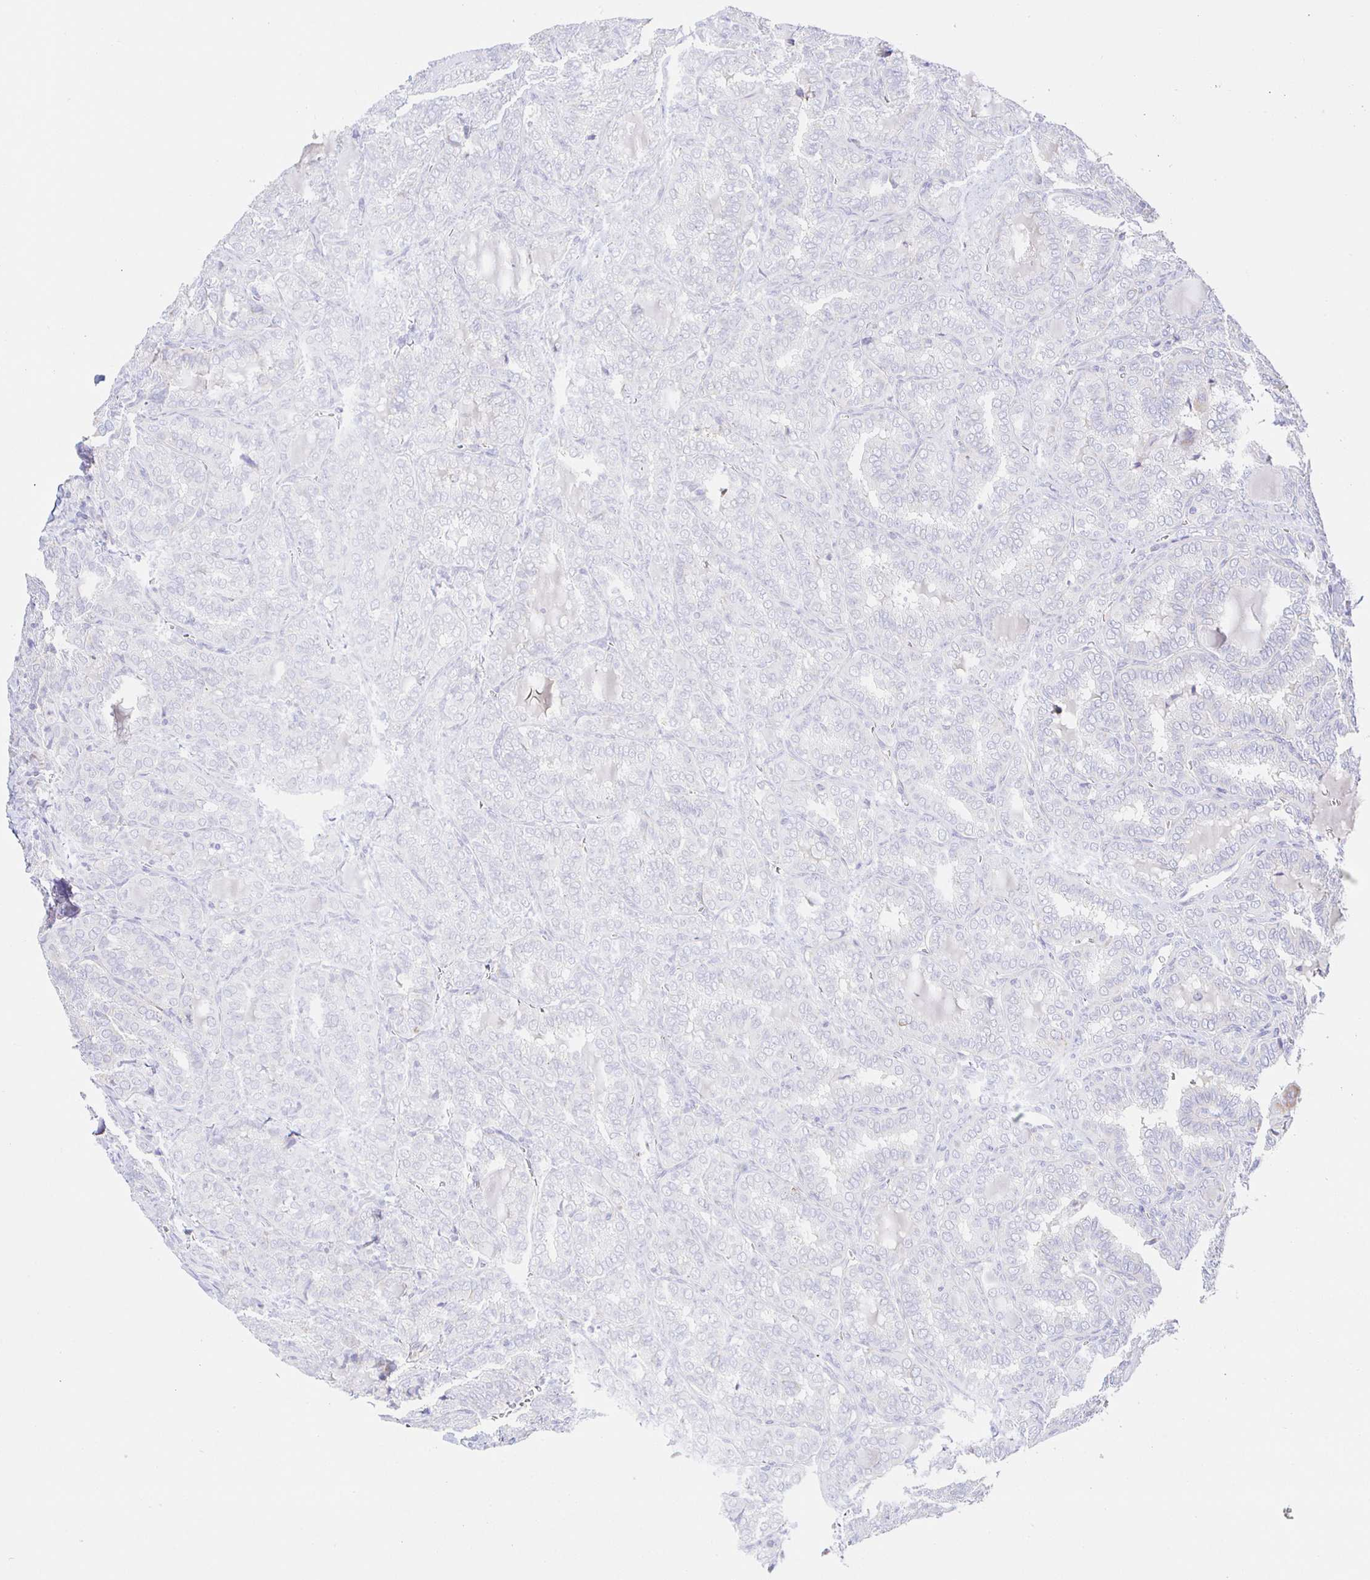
{"staining": {"intensity": "negative", "quantity": "none", "location": "none"}, "tissue": "thyroid cancer", "cell_type": "Tumor cells", "image_type": "cancer", "snomed": [{"axis": "morphology", "description": "Papillary adenocarcinoma, NOS"}, {"axis": "topography", "description": "Thyroid gland"}], "caption": "Protein analysis of thyroid cancer (papillary adenocarcinoma) demonstrates no significant positivity in tumor cells.", "gene": "SYNGR4", "patient": {"sex": "female", "age": 30}}